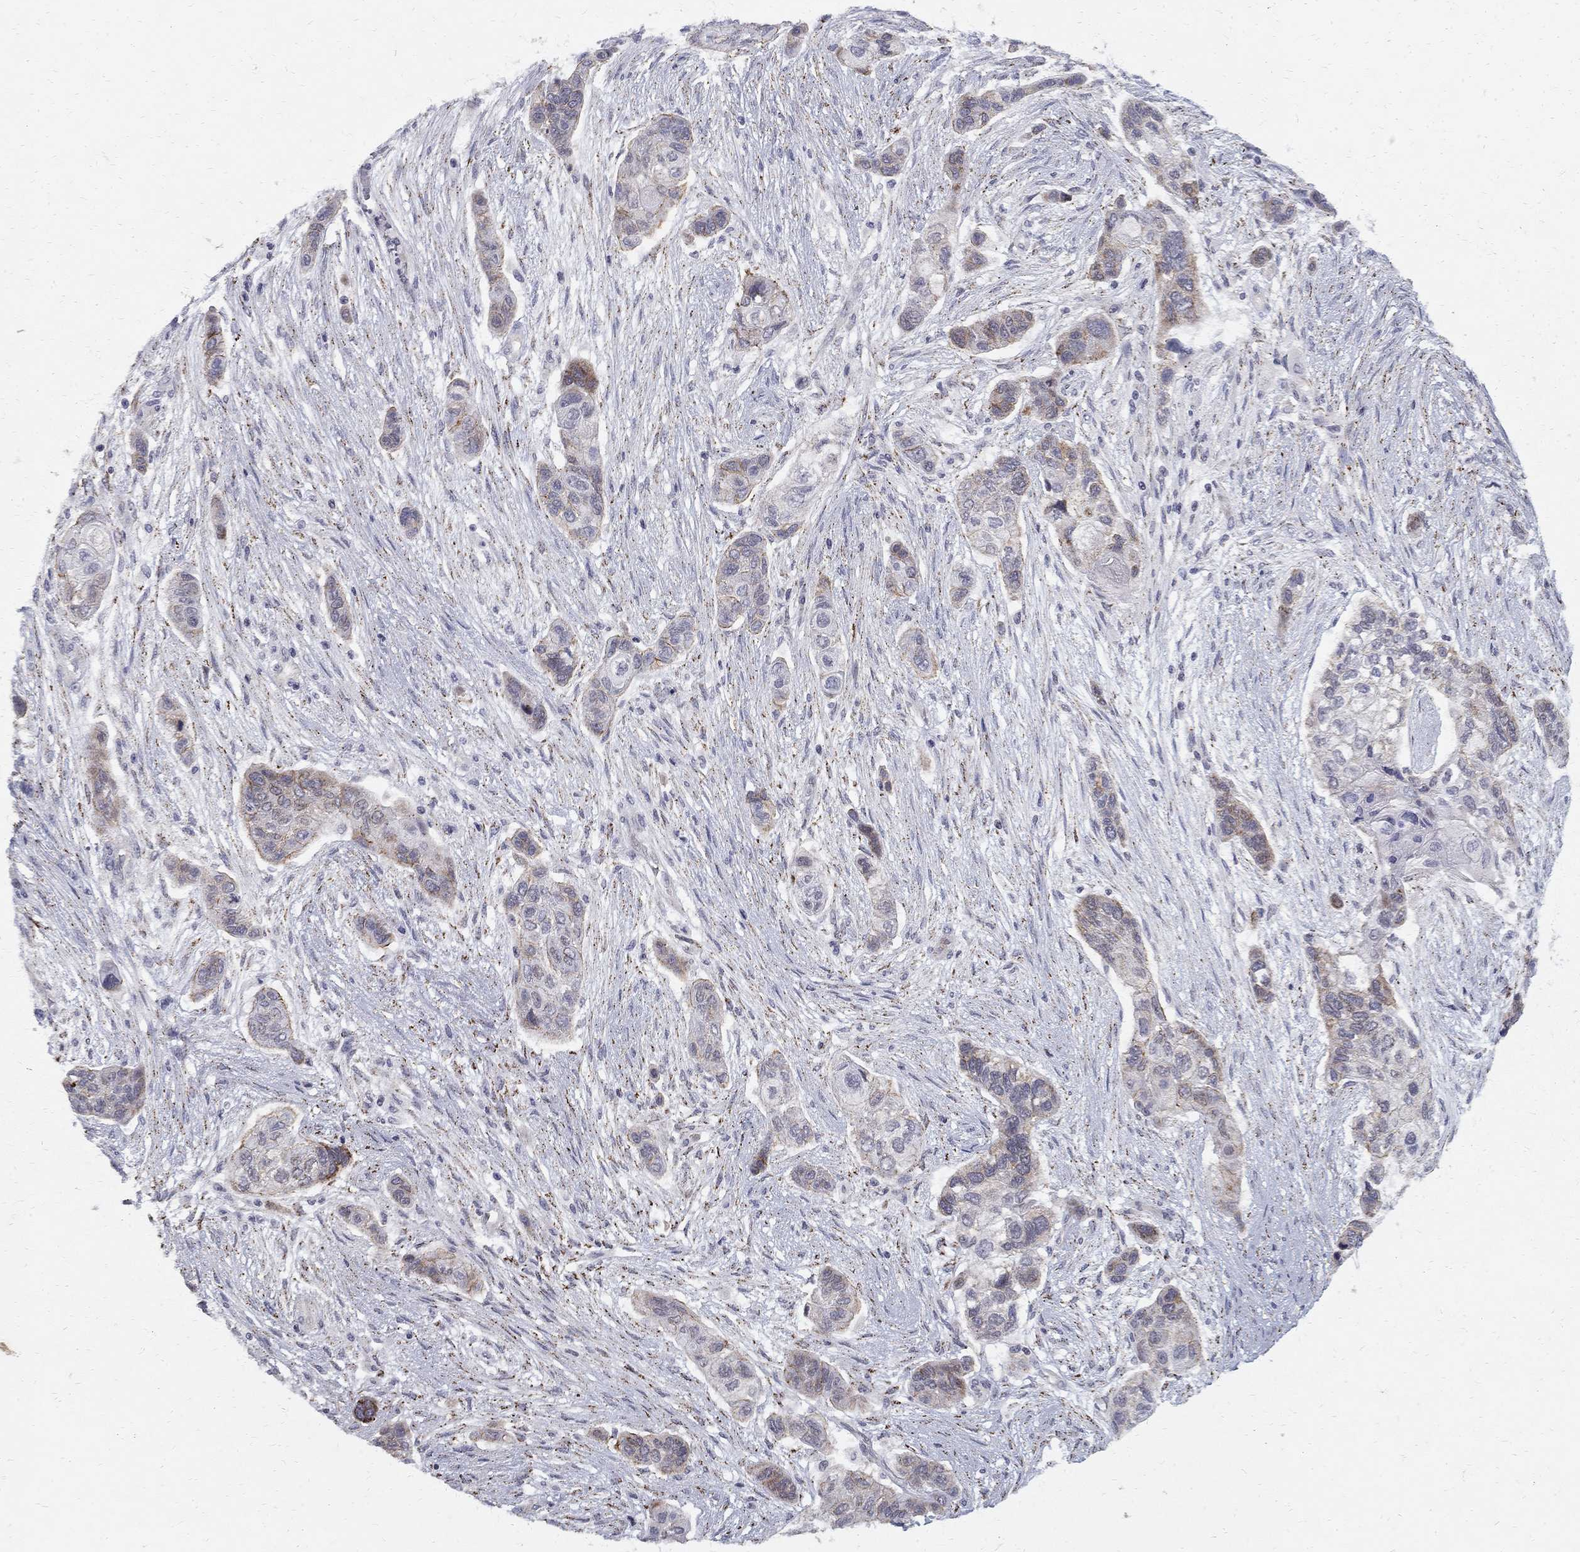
{"staining": {"intensity": "moderate", "quantity": "<25%", "location": "cytoplasmic/membranous"}, "tissue": "lung cancer", "cell_type": "Tumor cells", "image_type": "cancer", "snomed": [{"axis": "morphology", "description": "Squamous cell carcinoma, NOS"}, {"axis": "topography", "description": "Lung"}], "caption": "A histopathology image of lung cancer stained for a protein displays moderate cytoplasmic/membranous brown staining in tumor cells. (IHC, brightfield microscopy, high magnification).", "gene": "CLIC6", "patient": {"sex": "male", "age": 69}}